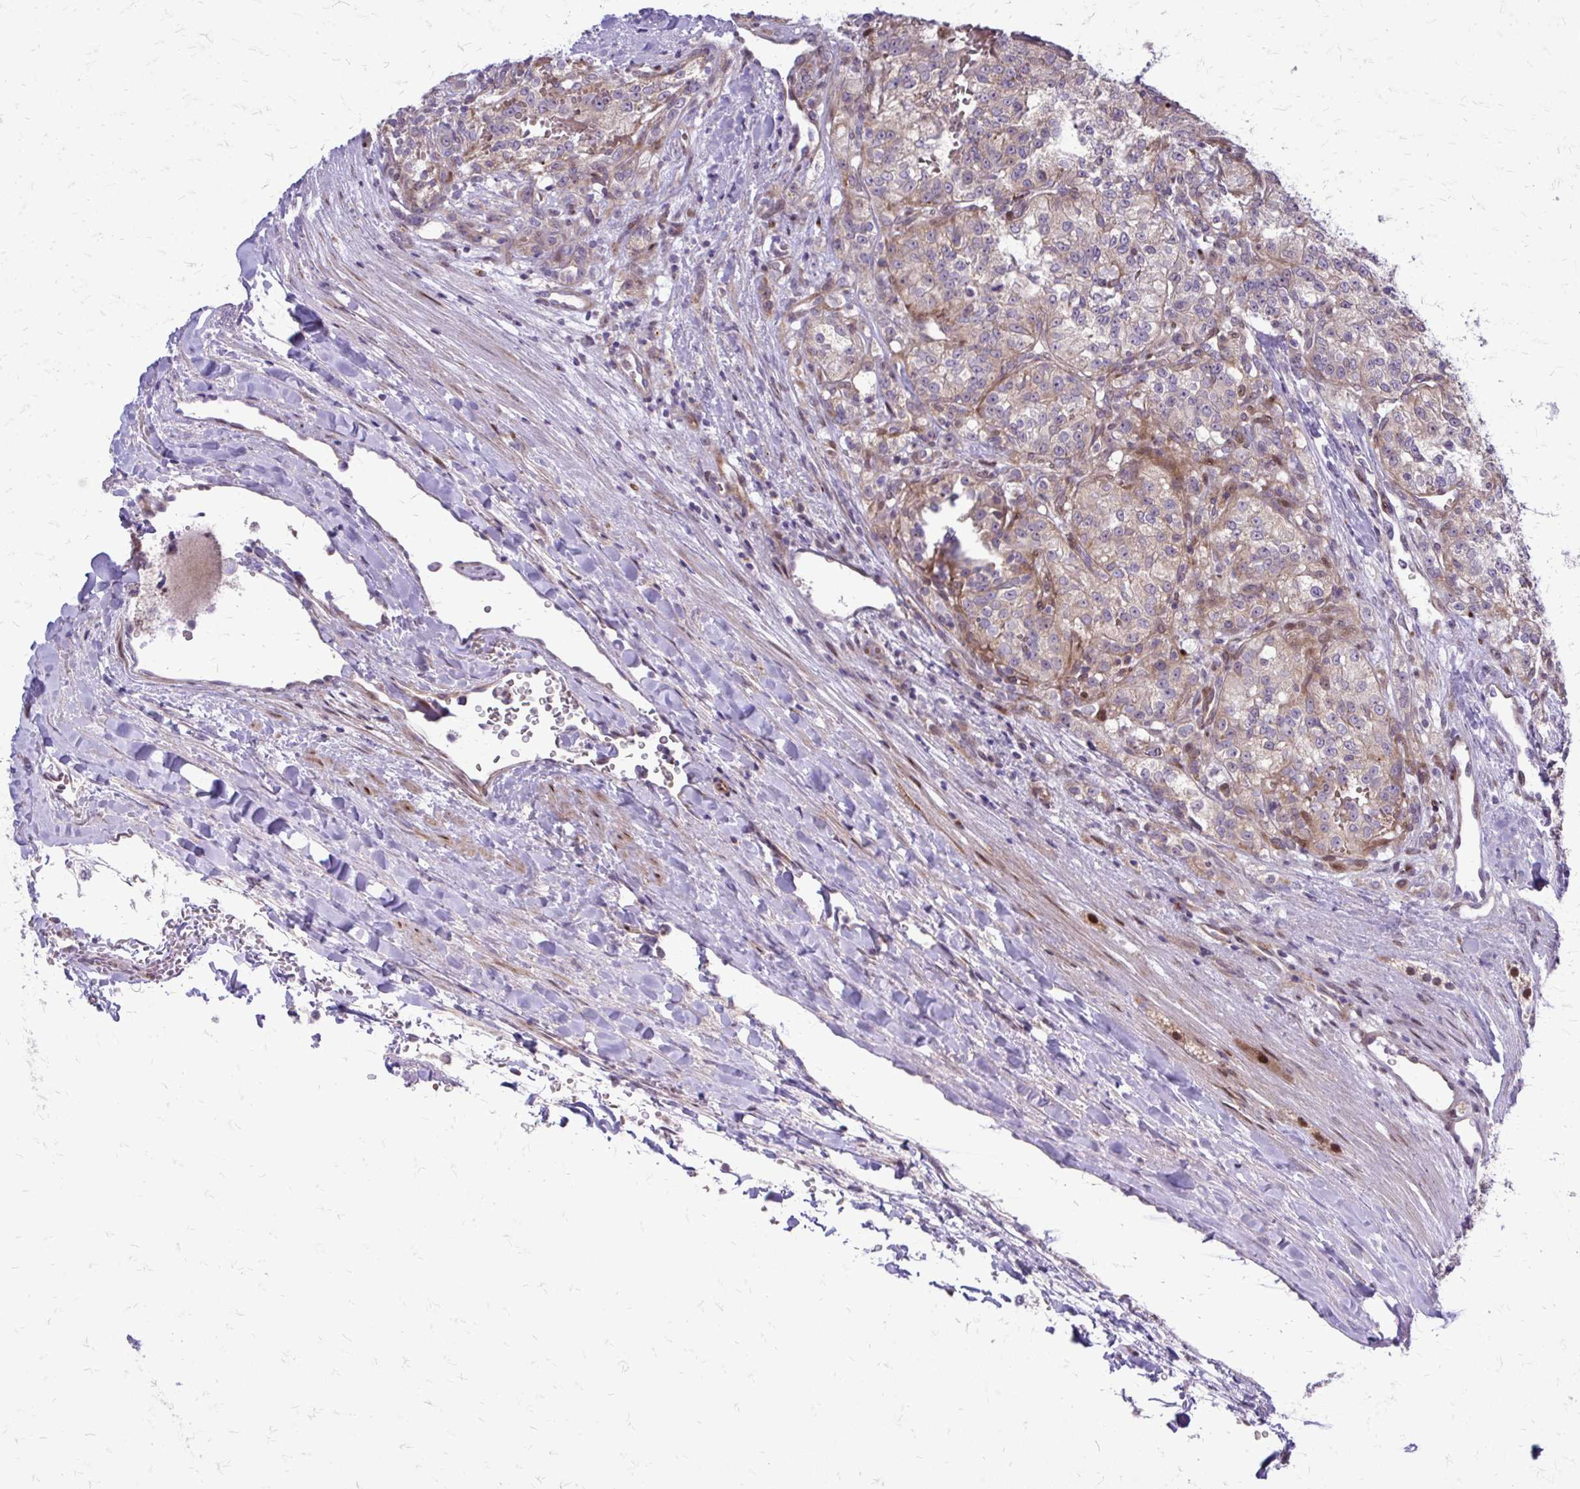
{"staining": {"intensity": "weak", "quantity": "25%-75%", "location": "cytoplasmic/membranous"}, "tissue": "renal cancer", "cell_type": "Tumor cells", "image_type": "cancer", "snomed": [{"axis": "morphology", "description": "Adenocarcinoma, NOS"}, {"axis": "topography", "description": "Kidney"}], "caption": "Tumor cells display low levels of weak cytoplasmic/membranous positivity in approximately 25%-75% of cells in renal adenocarcinoma.", "gene": "PPDPFL", "patient": {"sex": "female", "age": 63}}